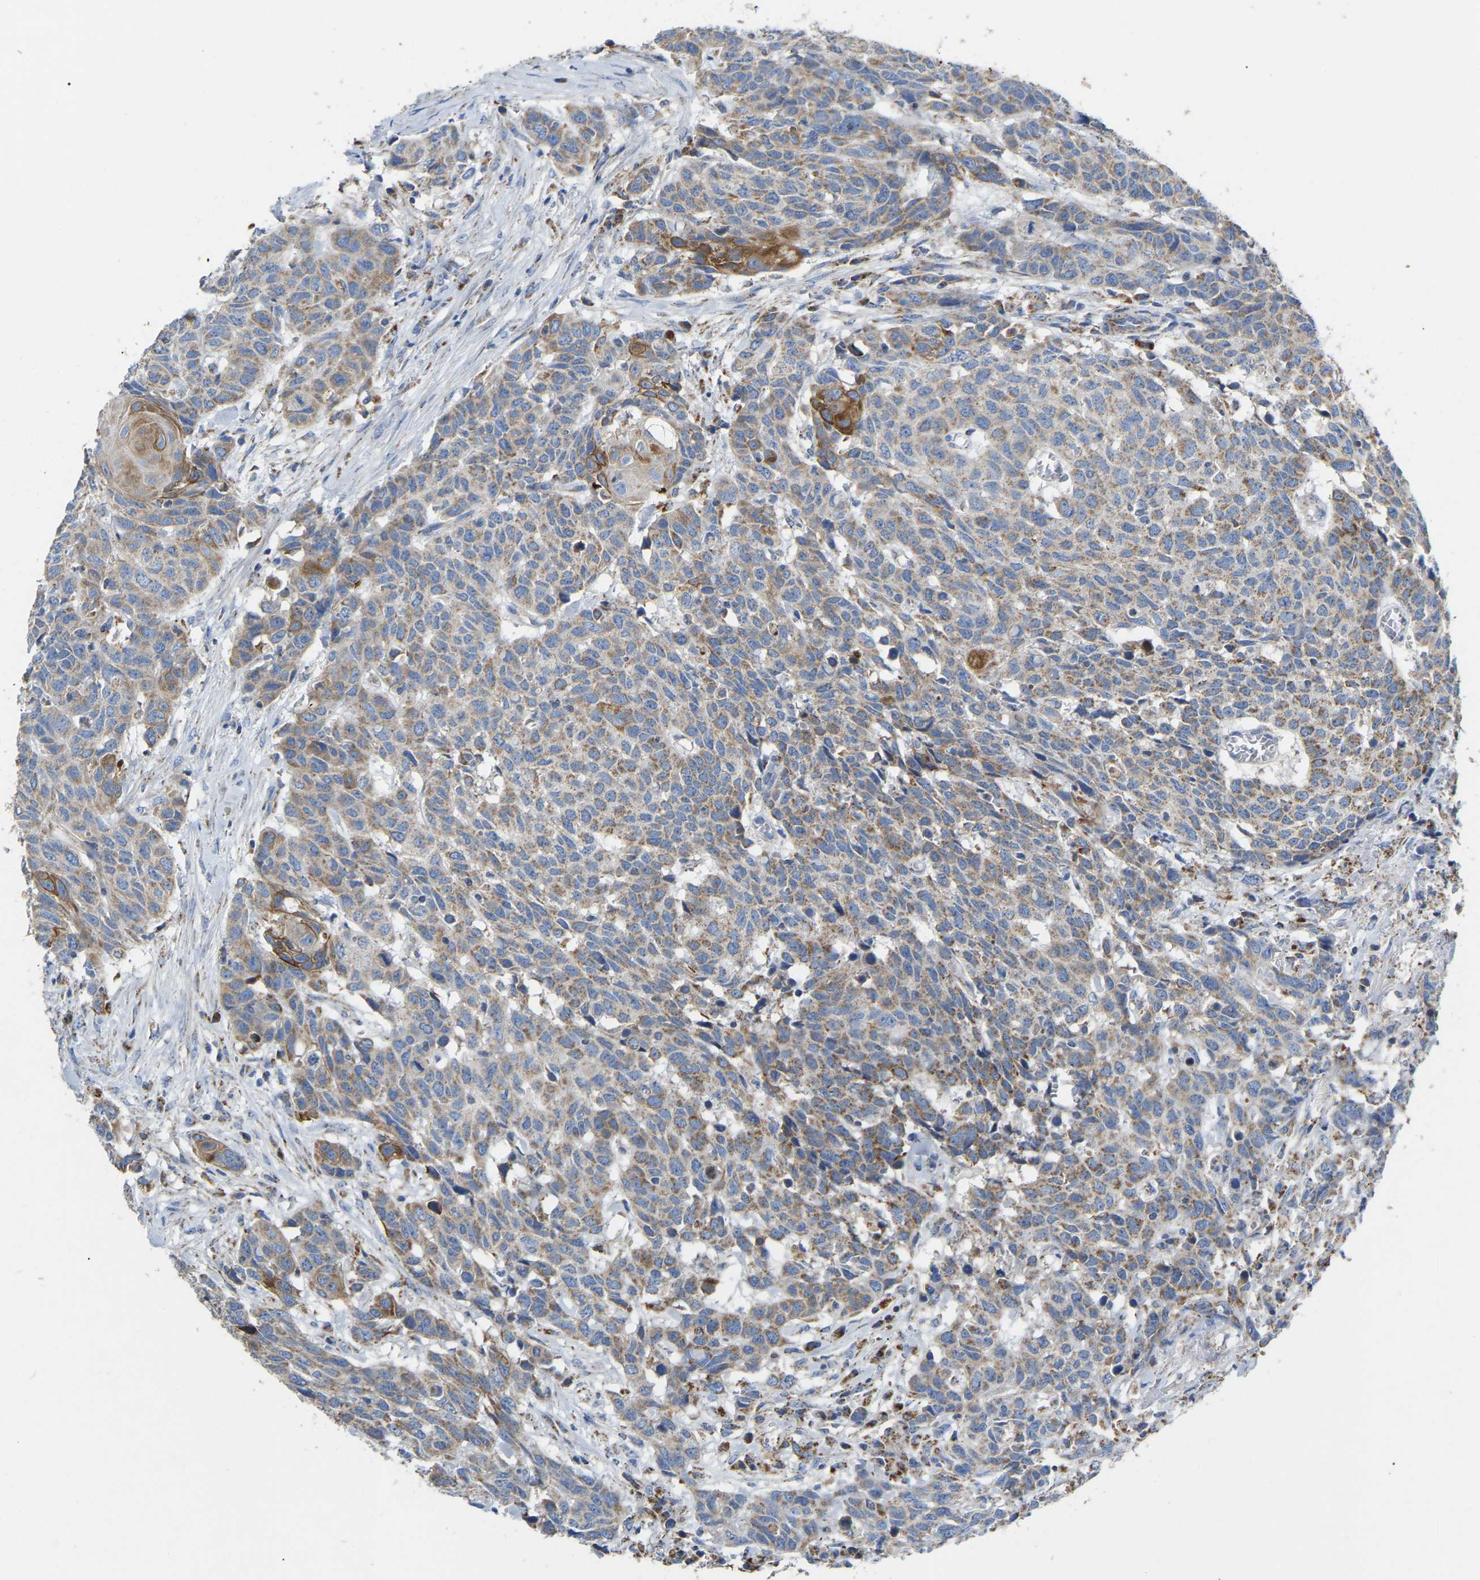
{"staining": {"intensity": "weak", "quantity": "<25%", "location": "cytoplasmic/membranous"}, "tissue": "head and neck cancer", "cell_type": "Tumor cells", "image_type": "cancer", "snomed": [{"axis": "morphology", "description": "Squamous cell carcinoma, NOS"}, {"axis": "topography", "description": "Head-Neck"}], "caption": "High power microscopy photomicrograph of an IHC photomicrograph of head and neck squamous cell carcinoma, revealing no significant expression in tumor cells. (DAB IHC visualized using brightfield microscopy, high magnification).", "gene": "HIBADH", "patient": {"sex": "male", "age": 66}}